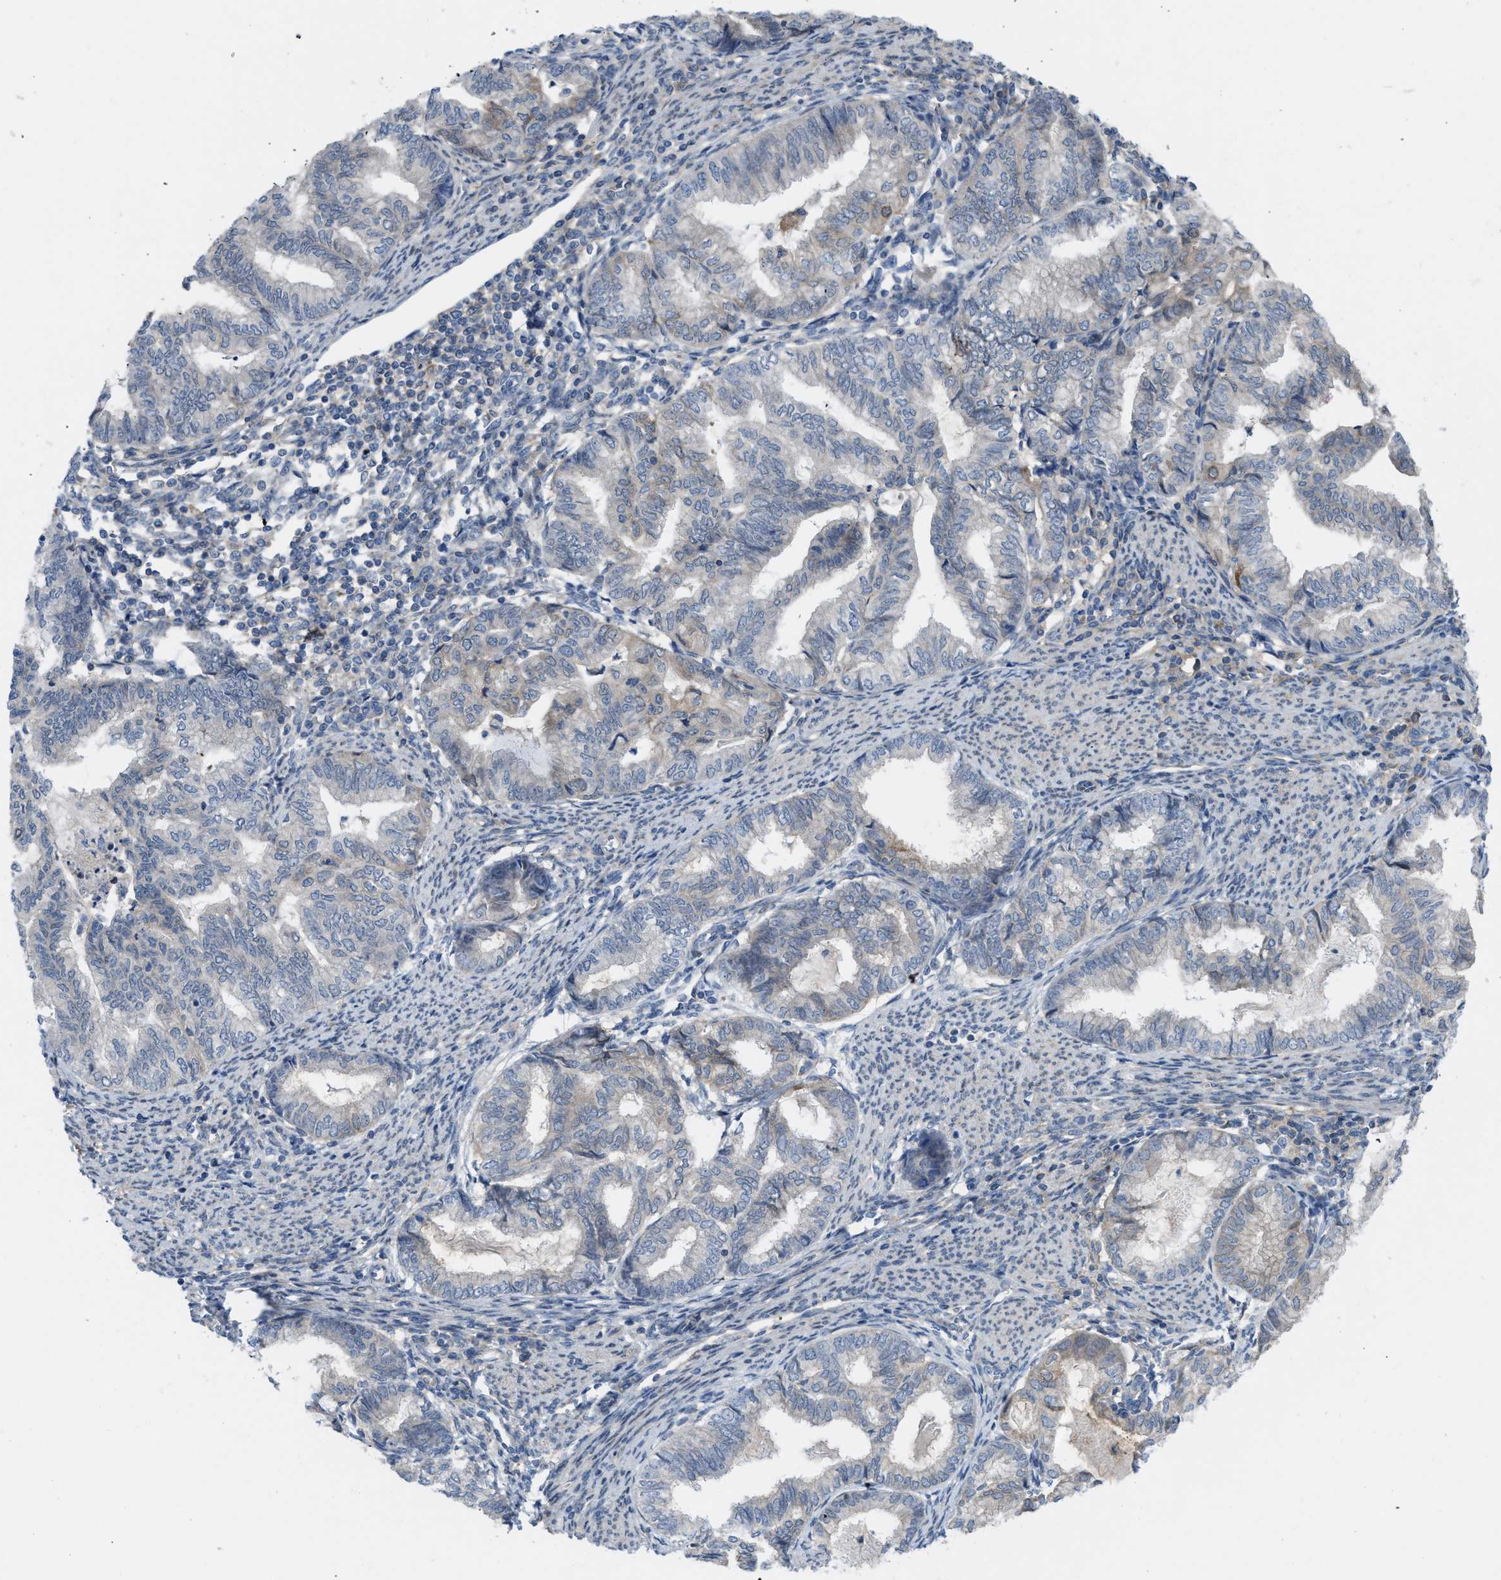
{"staining": {"intensity": "negative", "quantity": "none", "location": "none"}, "tissue": "endometrial cancer", "cell_type": "Tumor cells", "image_type": "cancer", "snomed": [{"axis": "morphology", "description": "Adenocarcinoma, NOS"}, {"axis": "topography", "description": "Endometrium"}], "caption": "Tumor cells show no significant protein expression in adenocarcinoma (endometrial). (Brightfield microscopy of DAB immunohistochemistry (IHC) at high magnification).", "gene": "MYO18A", "patient": {"sex": "female", "age": 79}}